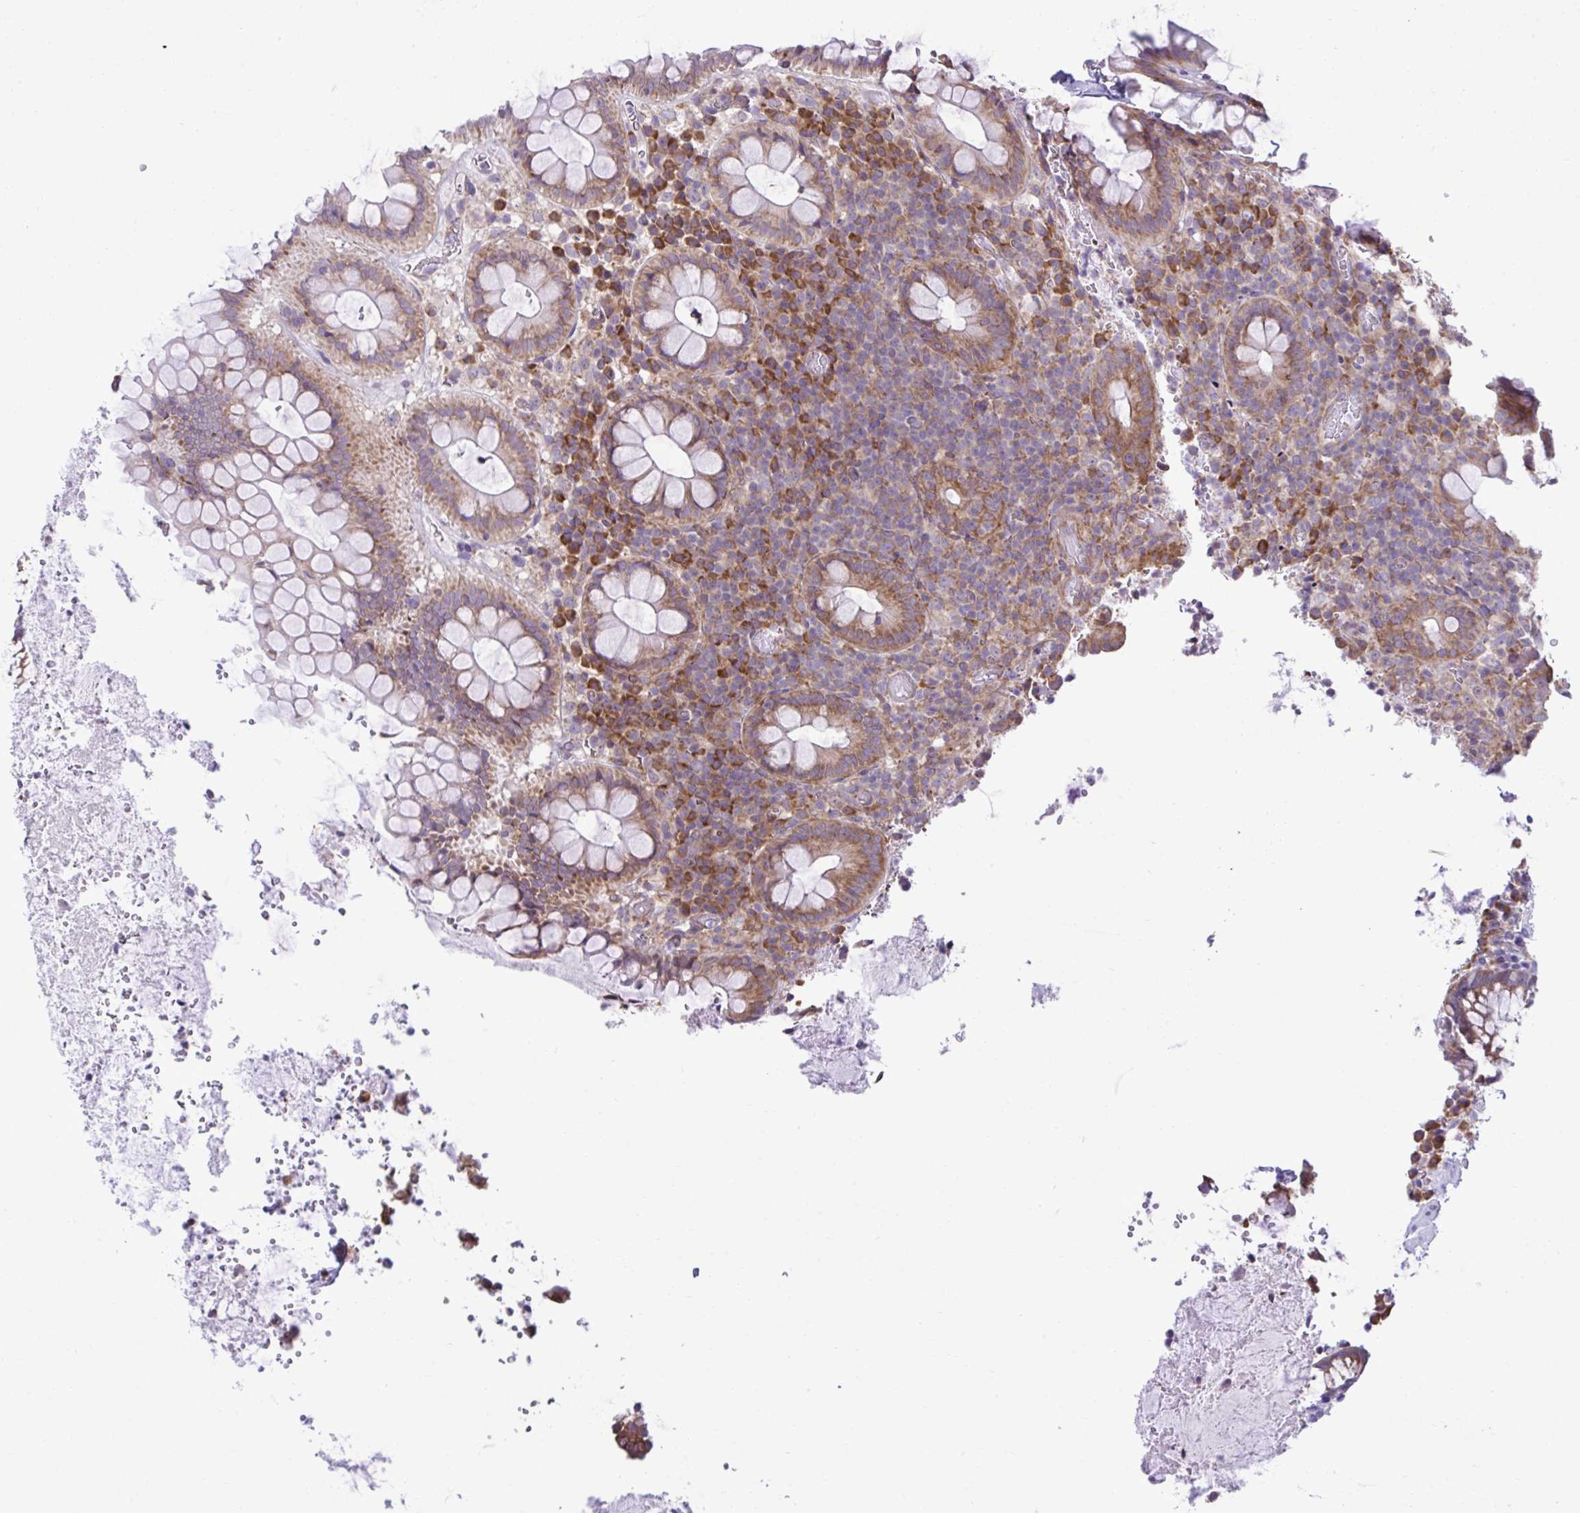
{"staining": {"intensity": "strong", "quantity": ">75%", "location": "cytoplasmic/membranous"}, "tissue": "rectum", "cell_type": "Glandular cells", "image_type": "normal", "snomed": [{"axis": "morphology", "description": "Normal tissue, NOS"}, {"axis": "topography", "description": "Rectum"}], "caption": "Approximately >75% of glandular cells in benign human rectum exhibit strong cytoplasmic/membranous protein staining as visualized by brown immunohistochemical staining.", "gene": "RPL7", "patient": {"sex": "female", "age": 69}}